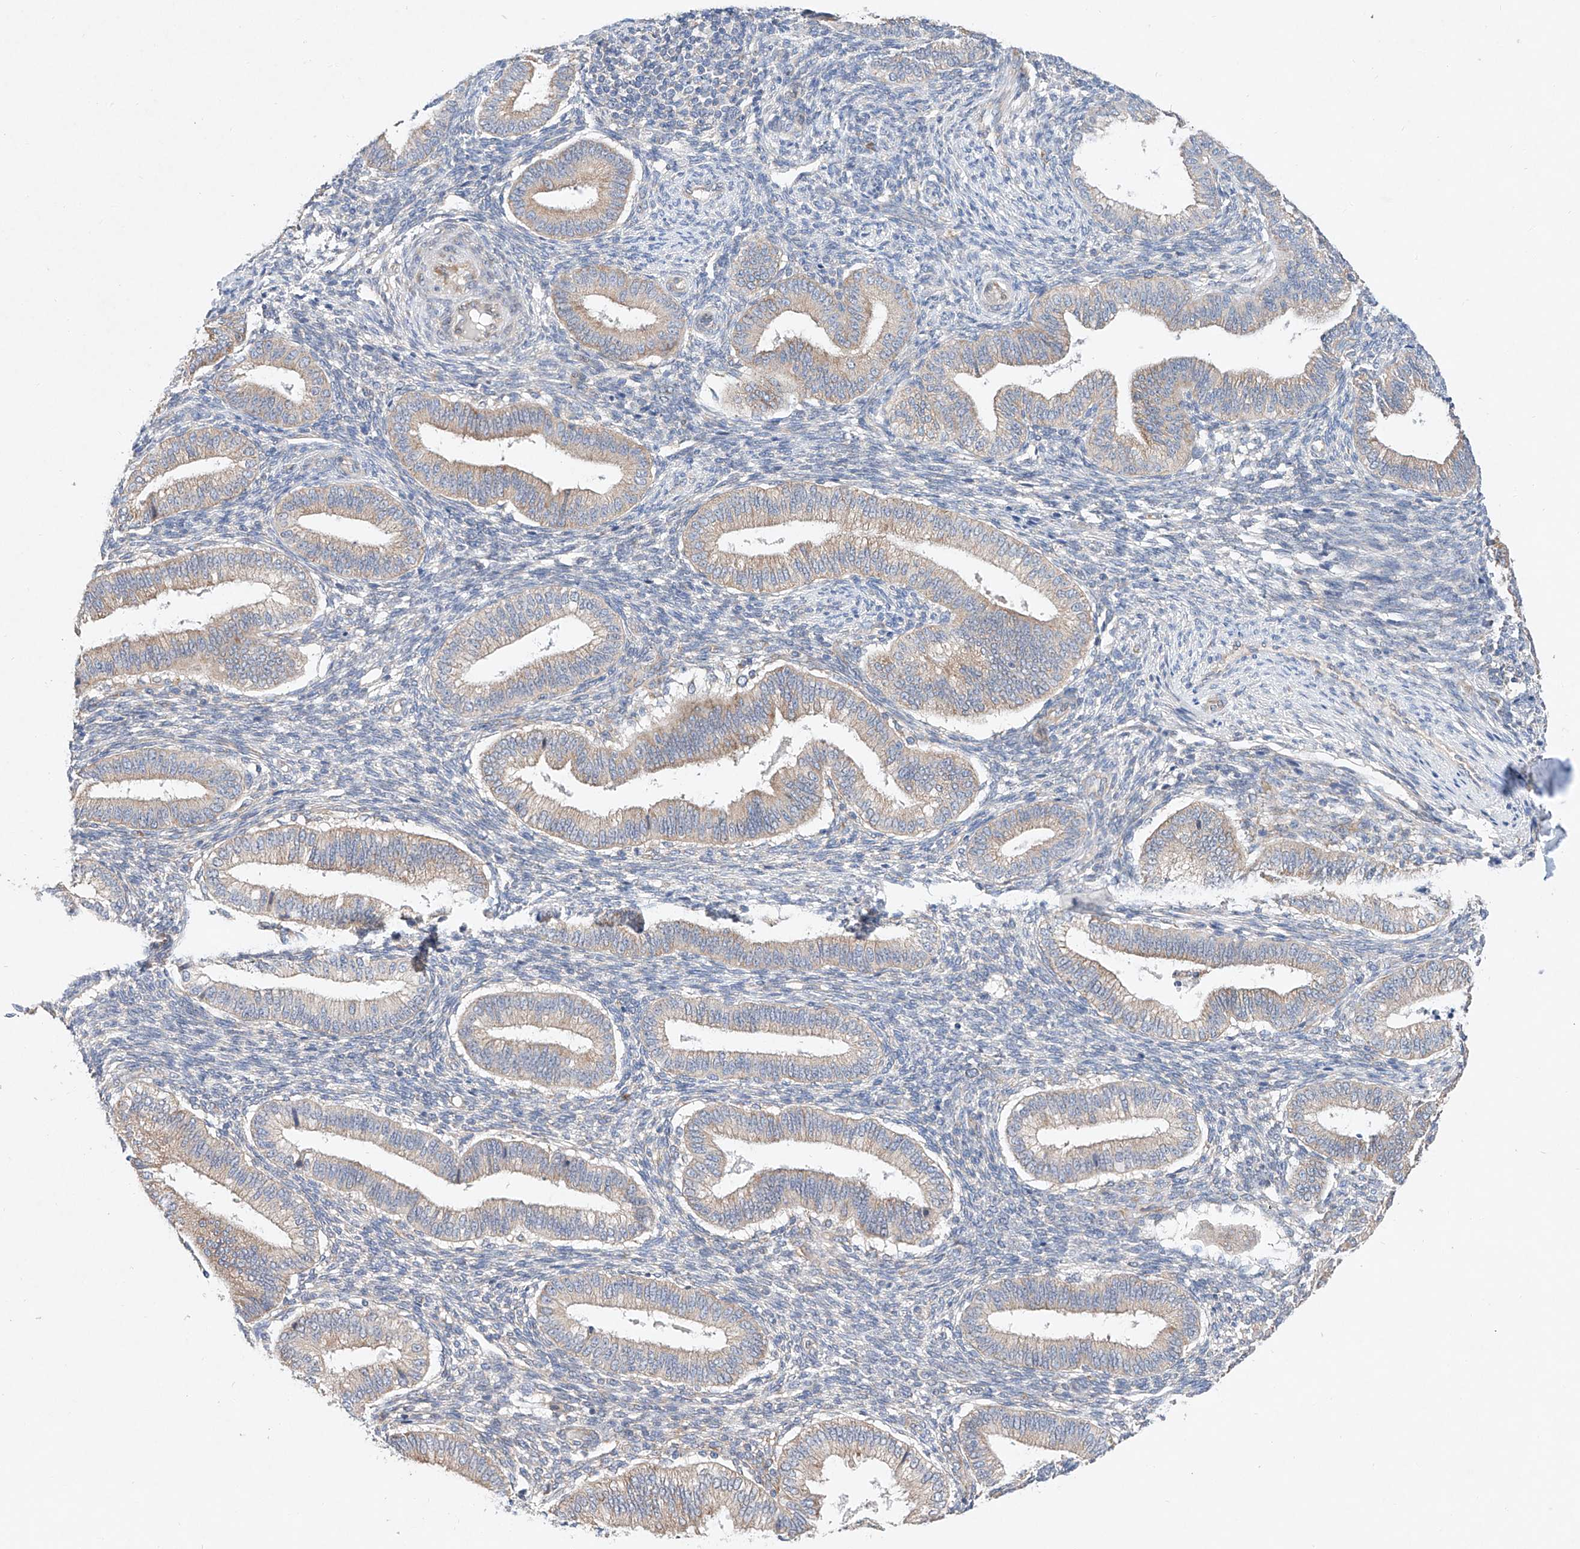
{"staining": {"intensity": "negative", "quantity": "none", "location": "none"}, "tissue": "endometrium", "cell_type": "Cells in endometrial stroma", "image_type": "normal", "snomed": [{"axis": "morphology", "description": "Normal tissue, NOS"}, {"axis": "topography", "description": "Endometrium"}], "caption": "Cells in endometrial stroma show no significant expression in normal endometrium. (Immunohistochemistry, brightfield microscopy, high magnification).", "gene": "FASTK", "patient": {"sex": "female", "age": 39}}